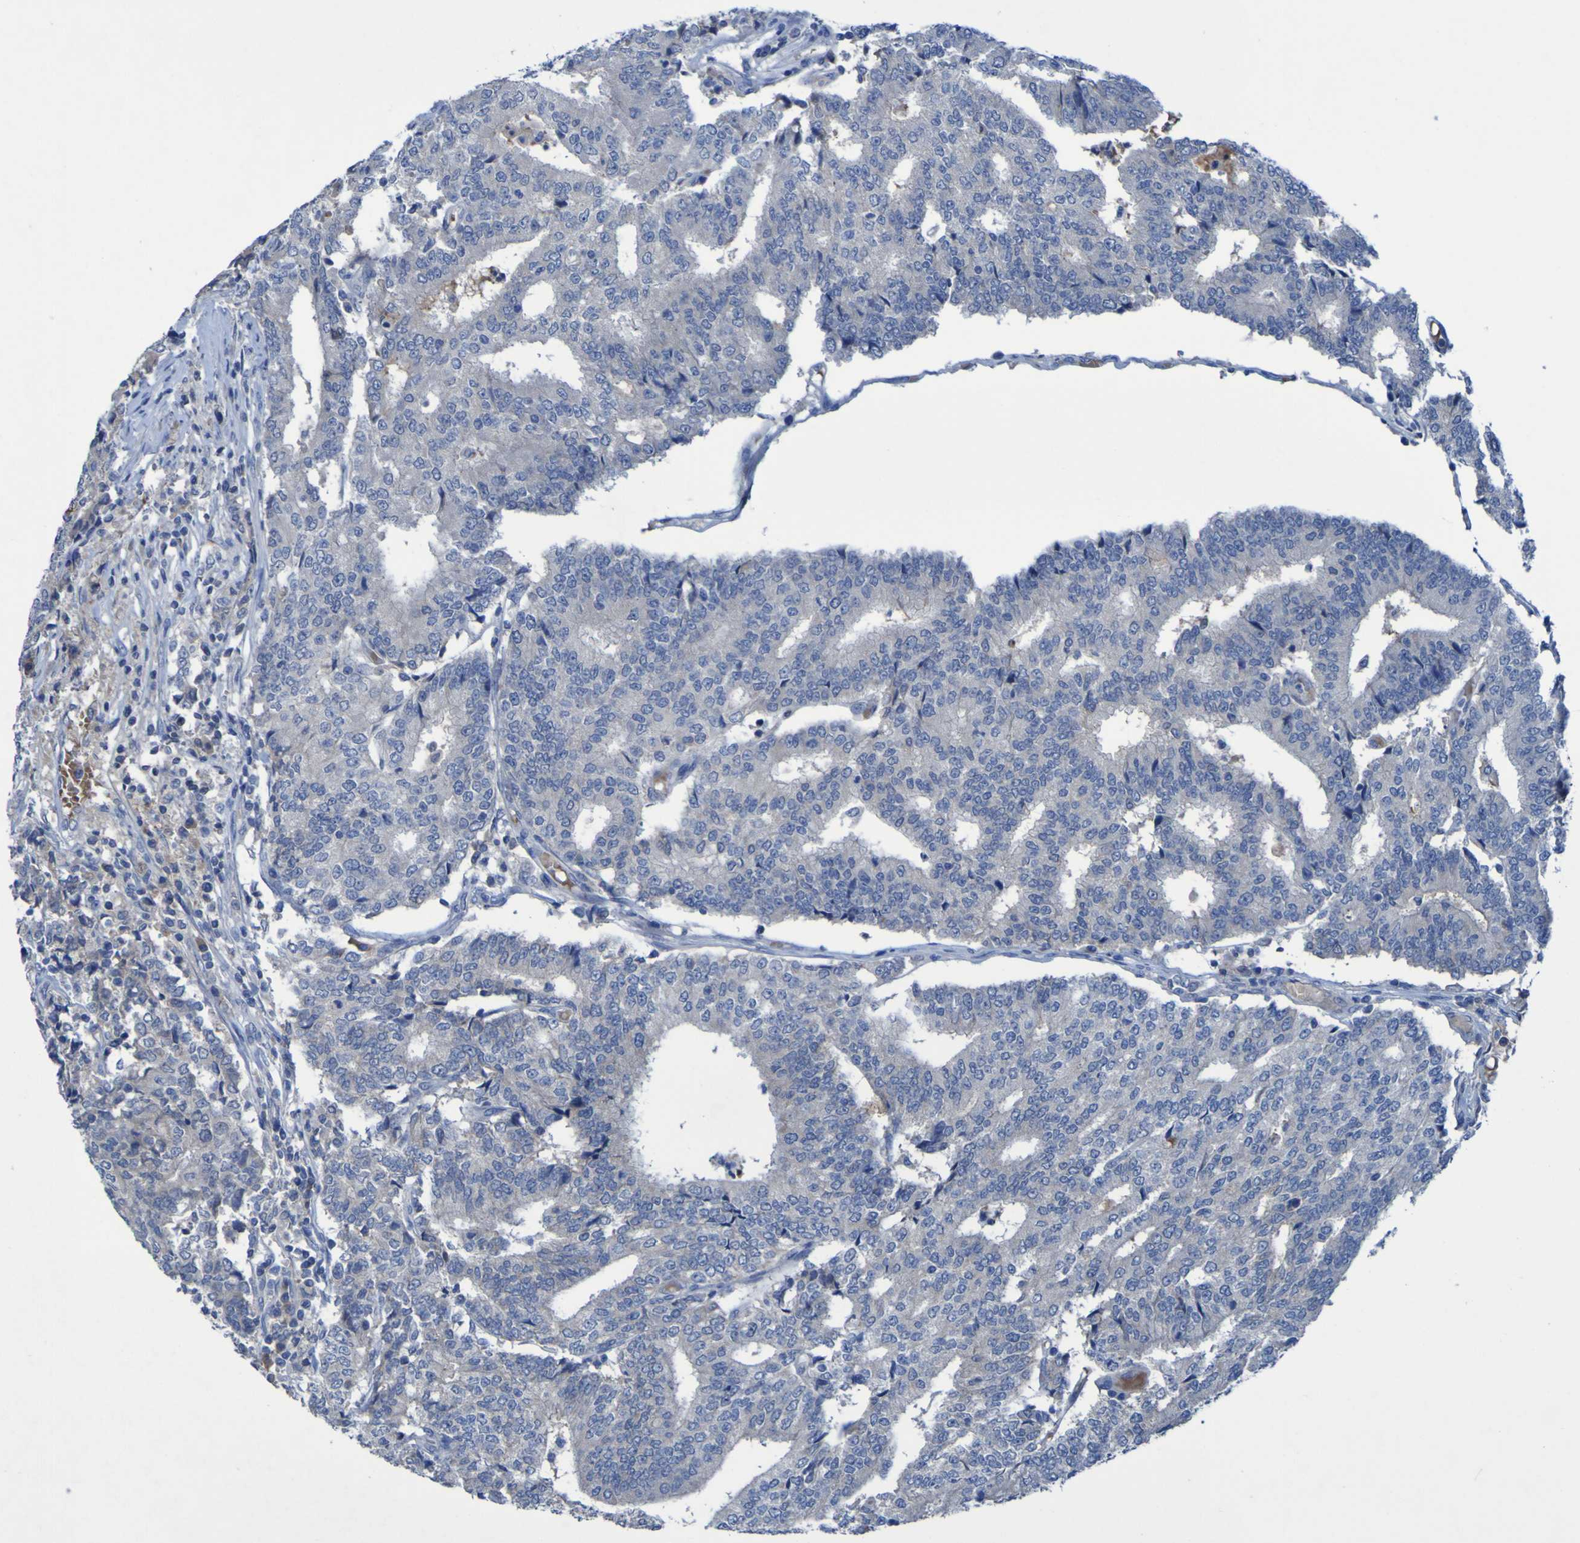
{"staining": {"intensity": "negative", "quantity": "none", "location": "none"}, "tissue": "prostate cancer", "cell_type": "Tumor cells", "image_type": "cancer", "snomed": [{"axis": "morphology", "description": "Normal tissue, NOS"}, {"axis": "morphology", "description": "Adenocarcinoma, High grade"}, {"axis": "topography", "description": "Prostate"}, {"axis": "topography", "description": "Seminal veicle"}], "caption": "Prostate adenocarcinoma (high-grade) was stained to show a protein in brown. There is no significant positivity in tumor cells.", "gene": "SGK2", "patient": {"sex": "male", "age": 55}}